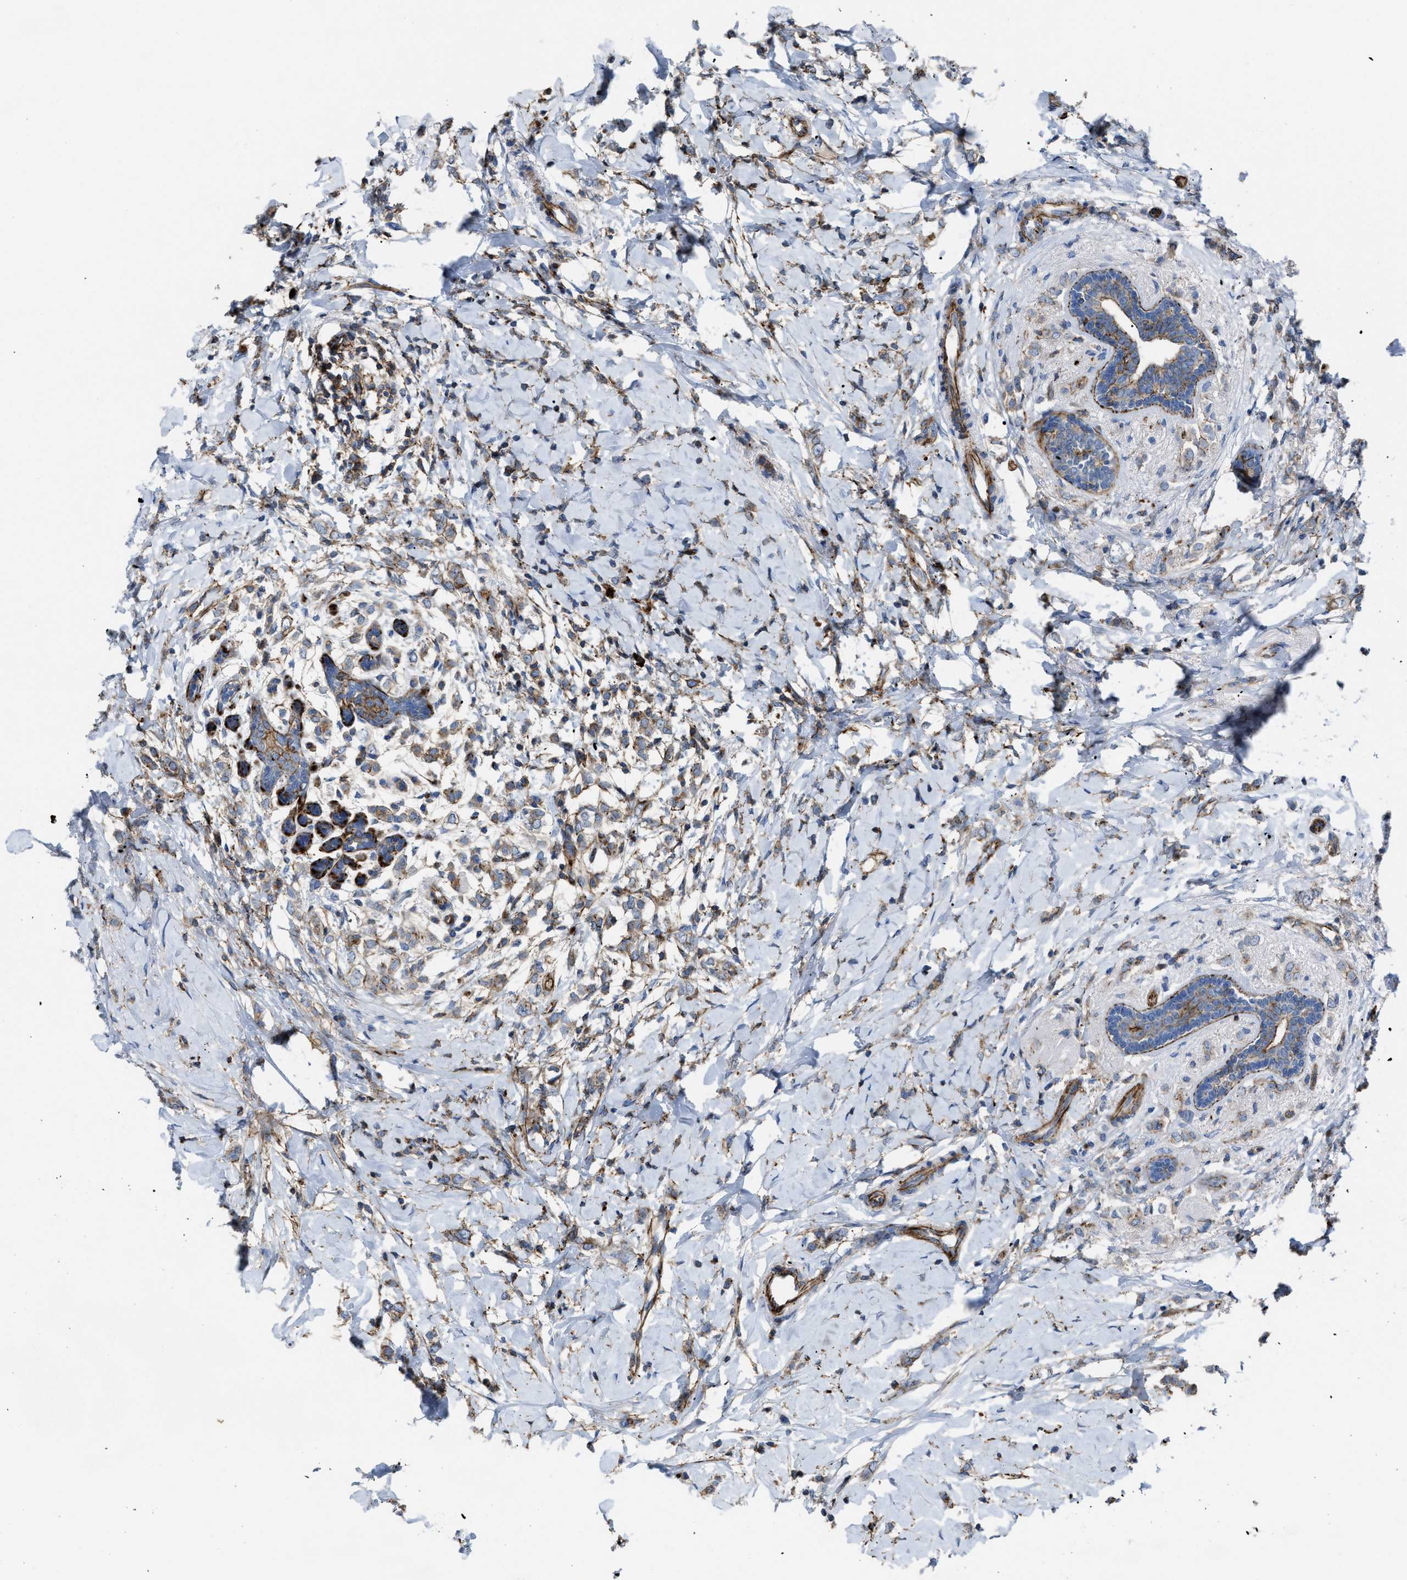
{"staining": {"intensity": "weak", "quantity": "<25%", "location": "cytoplasmic/membranous"}, "tissue": "breast cancer", "cell_type": "Tumor cells", "image_type": "cancer", "snomed": [{"axis": "morphology", "description": "Normal tissue, NOS"}, {"axis": "morphology", "description": "Lobular carcinoma"}, {"axis": "topography", "description": "Breast"}], "caption": "Protein analysis of breast lobular carcinoma reveals no significant positivity in tumor cells.", "gene": "AGPAT2", "patient": {"sex": "female", "age": 47}}